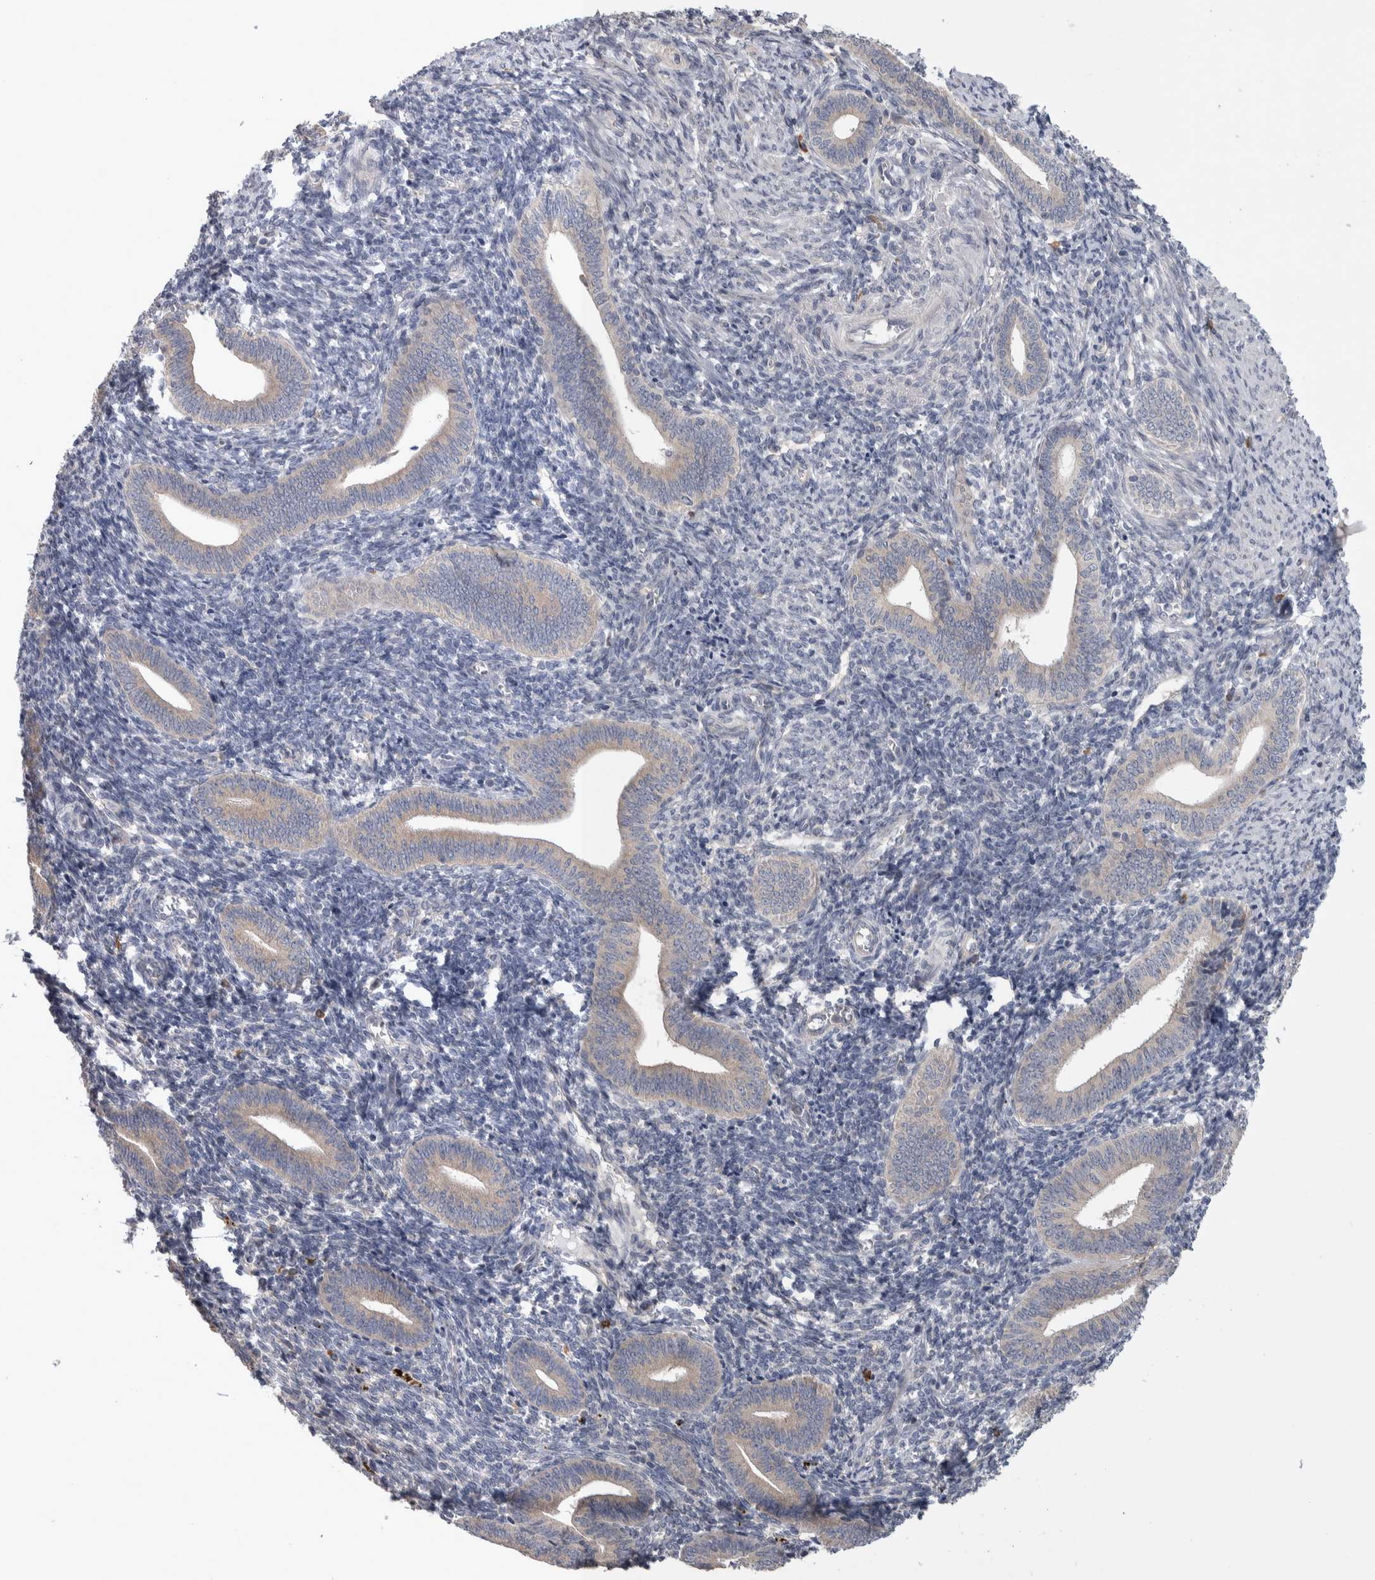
{"staining": {"intensity": "negative", "quantity": "none", "location": "none"}, "tissue": "endometrium", "cell_type": "Cells in endometrial stroma", "image_type": "normal", "snomed": [{"axis": "morphology", "description": "Normal tissue, NOS"}, {"axis": "topography", "description": "Uterus"}, {"axis": "topography", "description": "Endometrium"}], "caption": "The histopathology image demonstrates no staining of cells in endometrial stroma in normal endometrium.", "gene": "IBTK", "patient": {"sex": "female", "age": 33}}